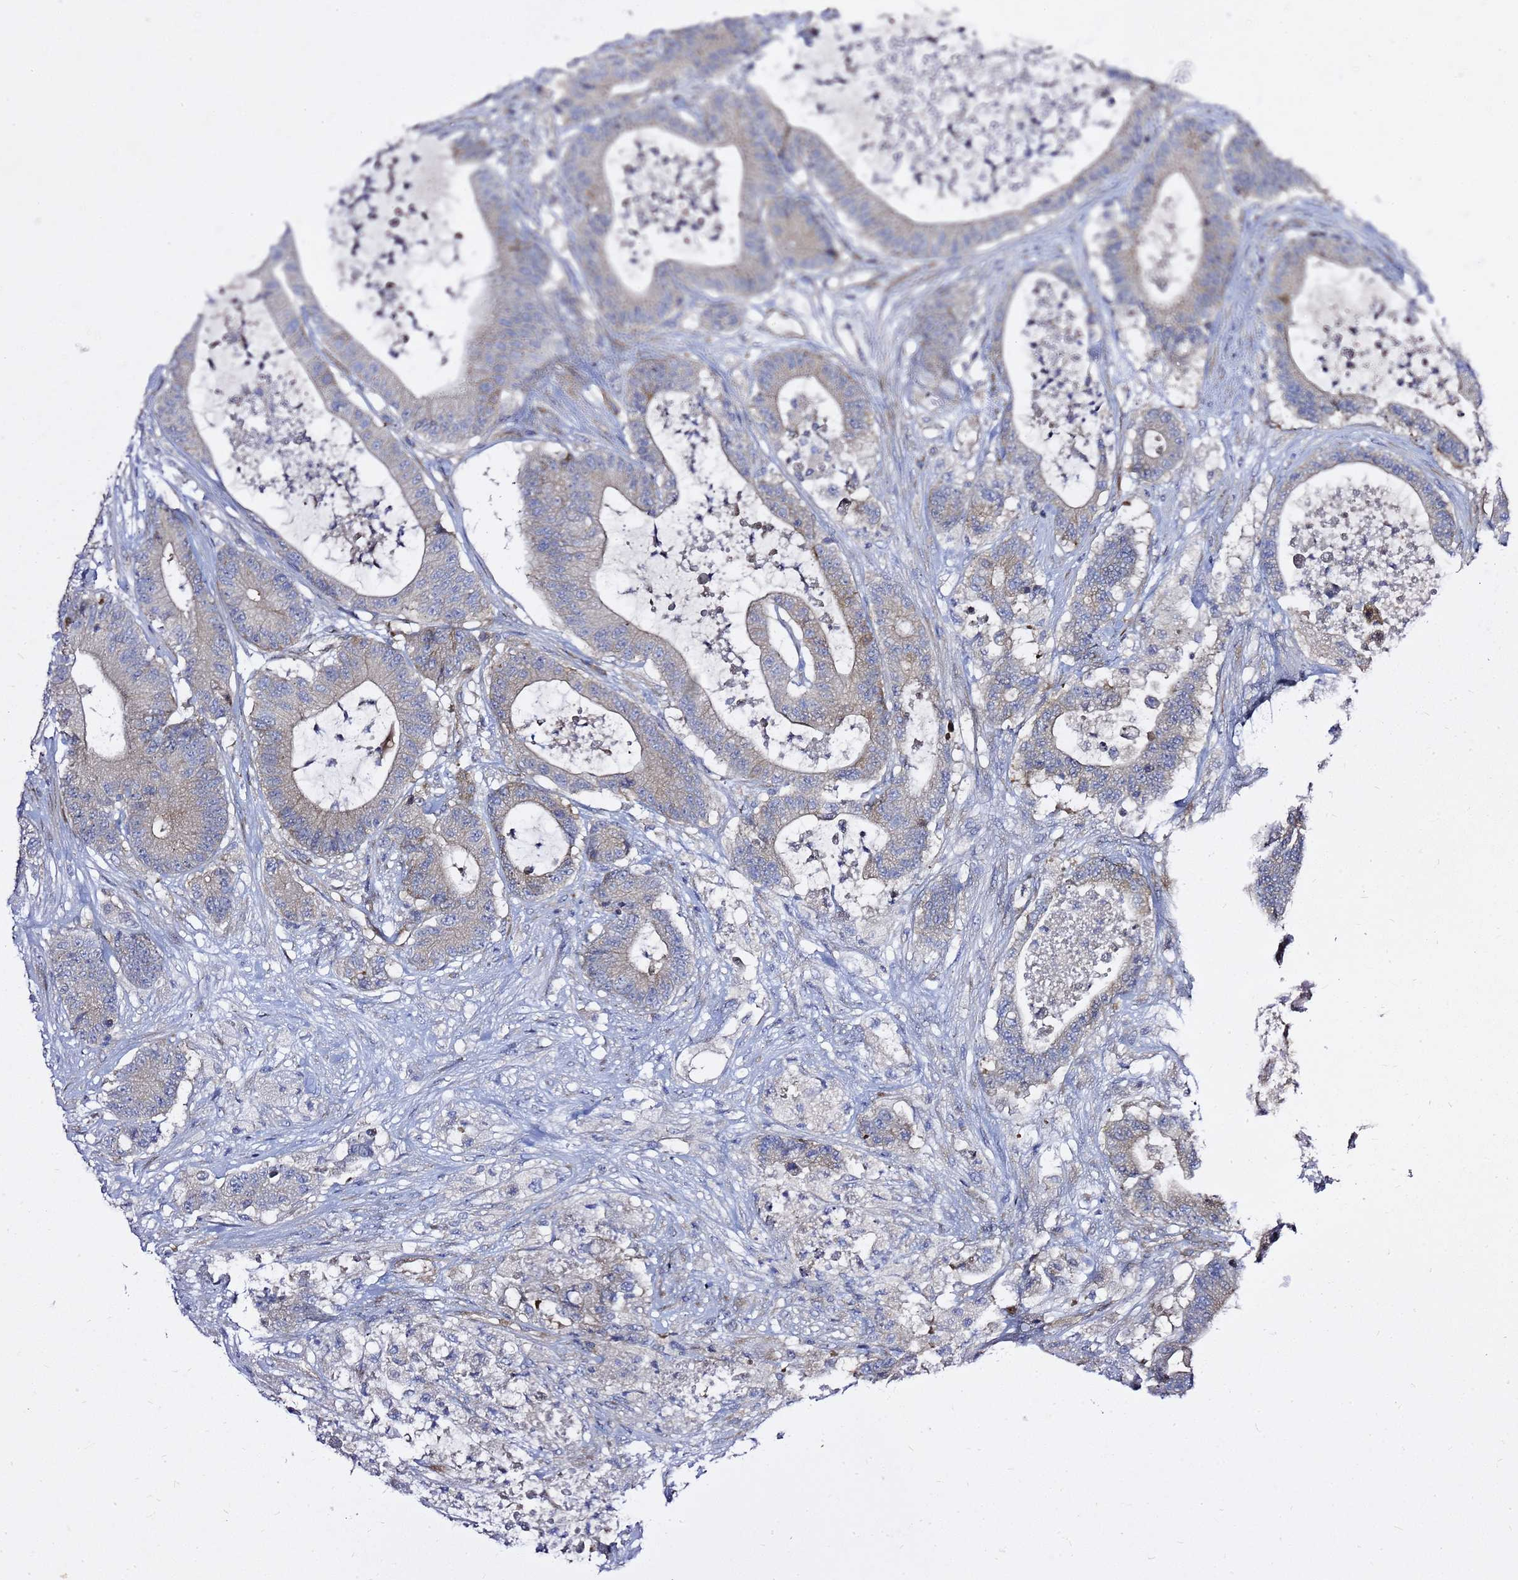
{"staining": {"intensity": "weak", "quantity": "<25%", "location": "cytoplasmic/membranous"}, "tissue": "colorectal cancer", "cell_type": "Tumor cells", "image_type": "cancer", "snomed": [{"axis": "morphology", "description": "Adenocarcinoma, NOS"}, {"axis": "topography", "description": "Colon"}], "caption": "Immunohistochemistry photomicrograph of neoplastic tissue: colorectal cancer (adenocarcinoma) stained with DAB reveals no significant protein positivity in tumor cells.", "gene": "MON1B", "patient": {"sex": "female", "age": 84}}